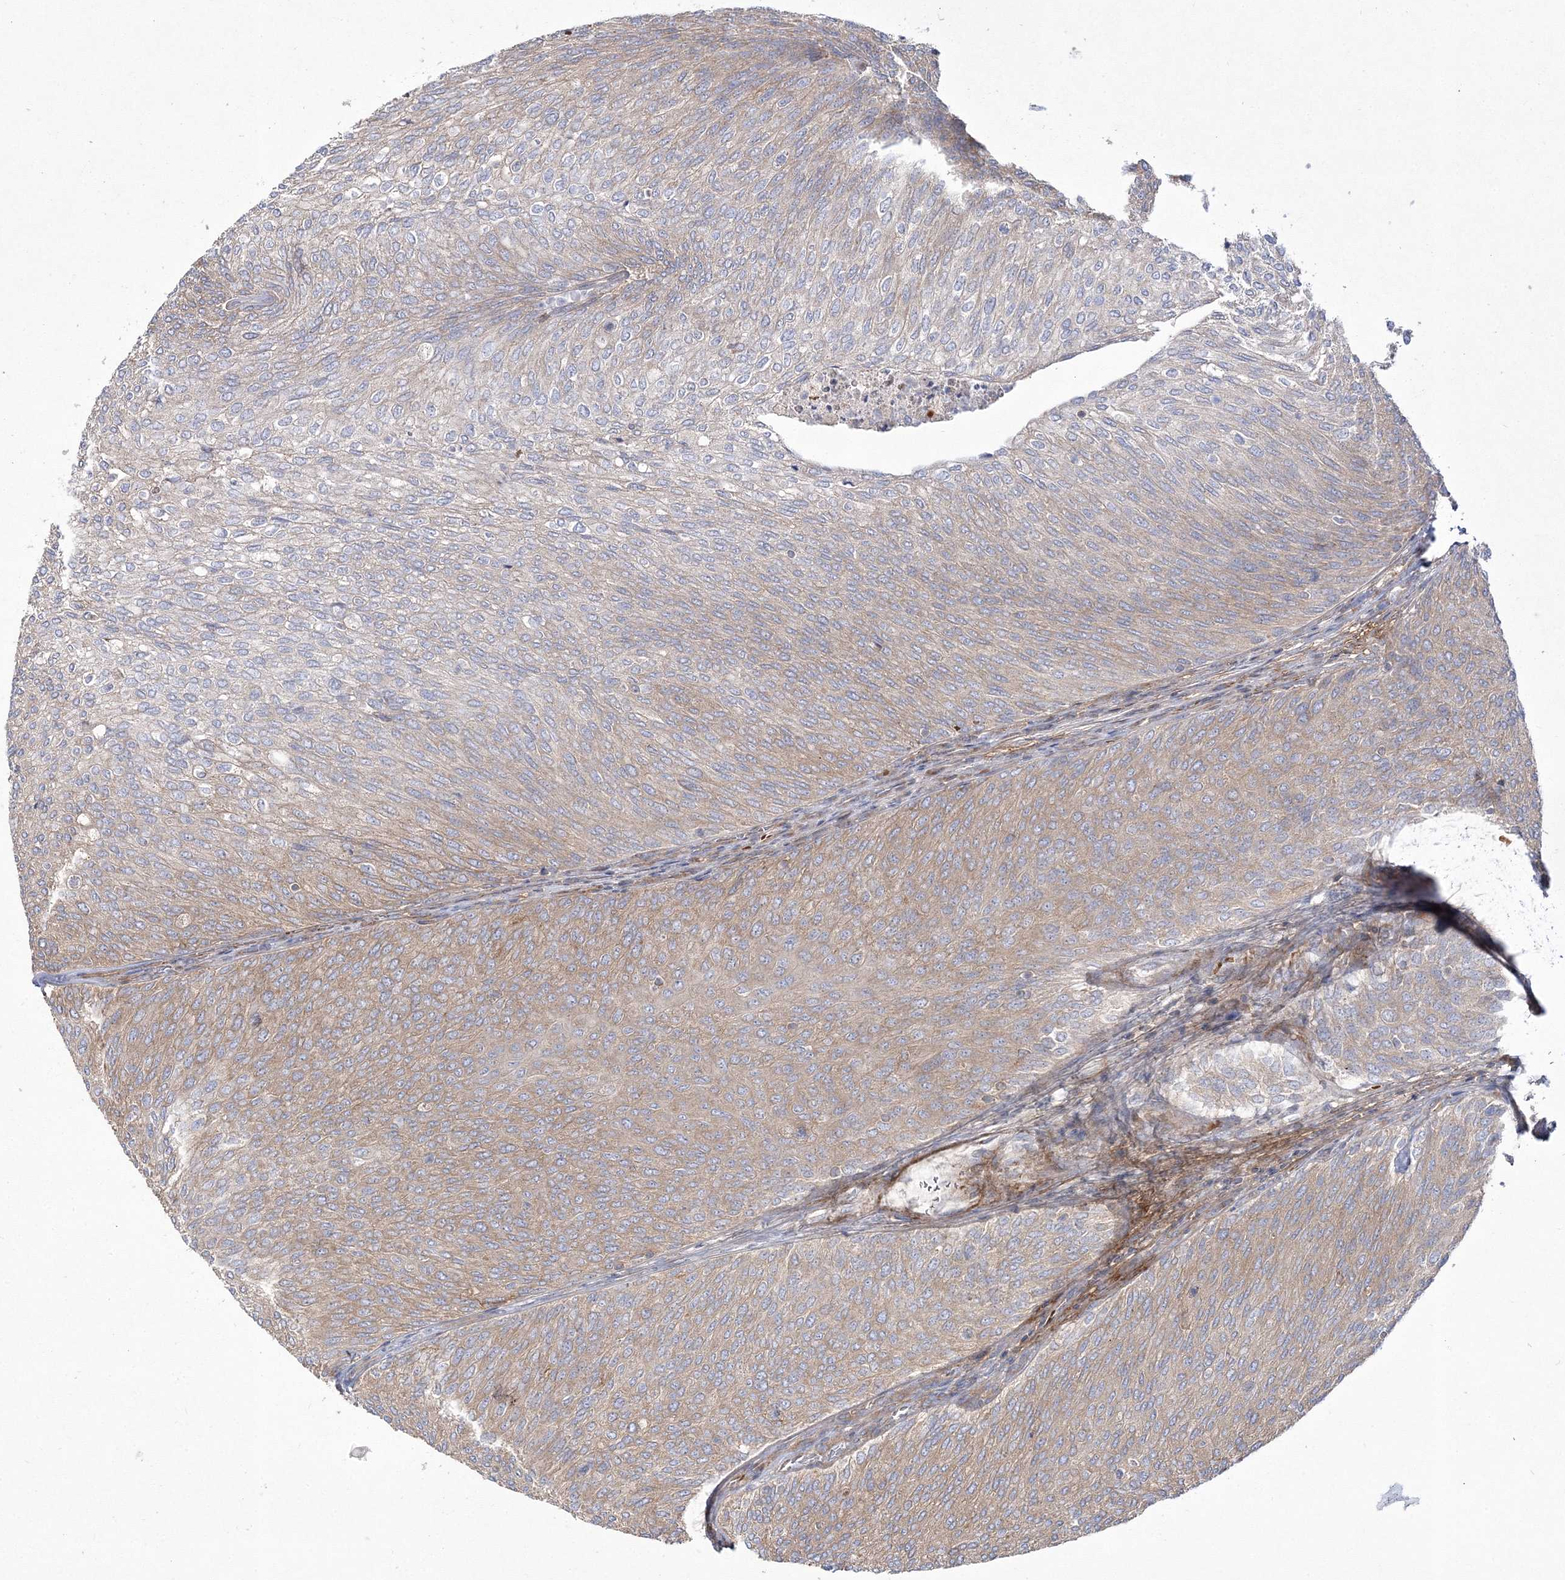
{"staining": {"intensity": "weak", "quantity": "25%-75%", "location": "cytoplasmic/membranous"}, "tissue": "urothelial cancer", "cell_type": "Tumor cells", "image_type": "cancer", "snomed": [{"axis": "morphology", "description": "Urothelial carcinoma, Low grade"}, {"axis": "topography", "description": "Urinary bladder"}], "caption": "Weak cytoplasmic/membranous staining for a protein is present in about 25%-75% of tumor cells of urothelial carcinoma (low-grade) using immunohistochemistry.", "gene": "ZSWIM6", "patient": {"sex": "female", "age": 79}}